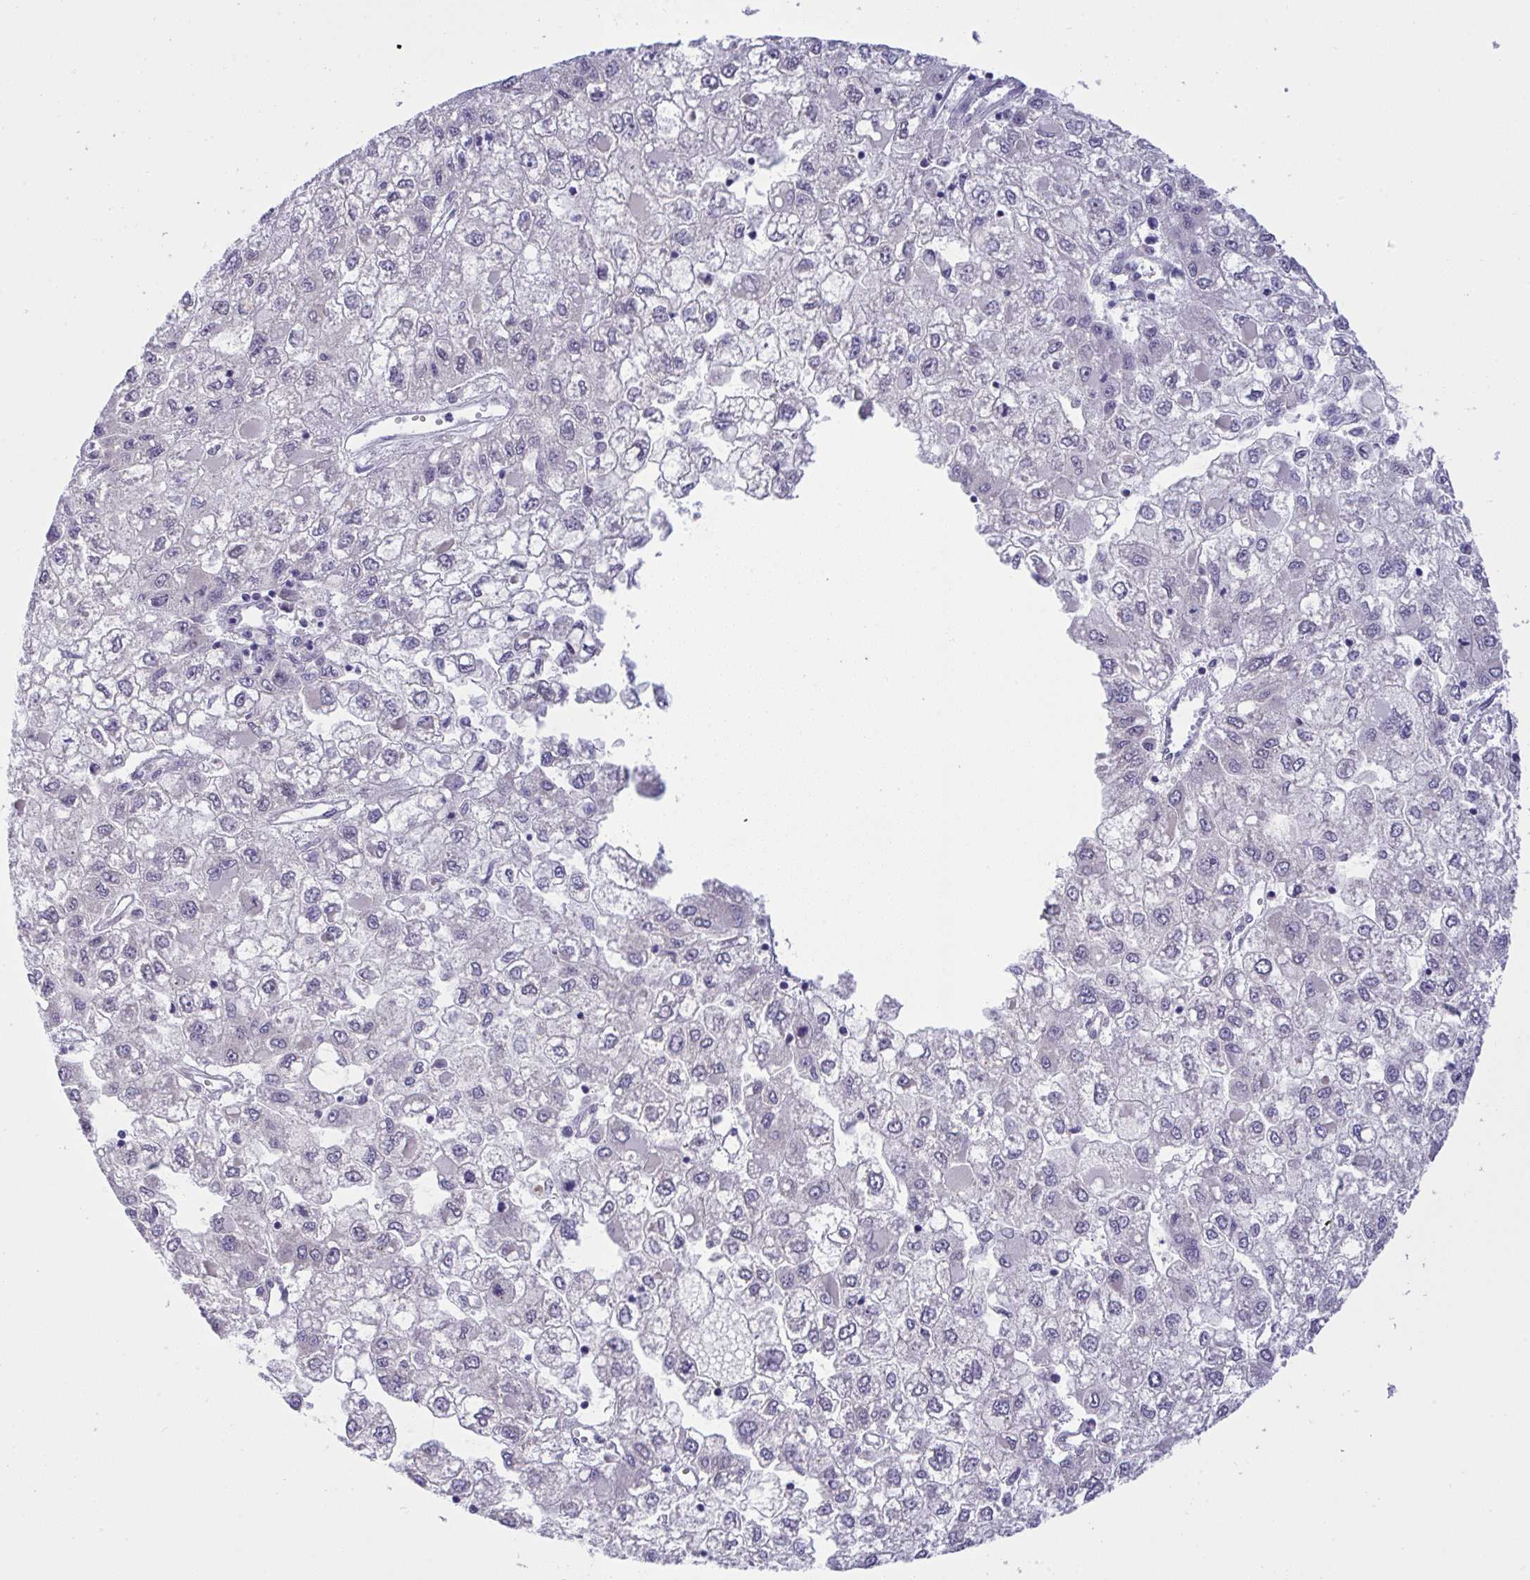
{"staining": {"intensity": "negative", "quantity": "none", "location": "none"}, "tissue": "liver cancer", "cell_type": "Tumor cells", "image_type": "cancer", "snomed": [{"axis": "morphology", "description": "Carcinoma, Hepatocellular, NOS"}, {"axis": "topography", "description": "Liver"}], "caption": "Immunohistochemistry of human liver cancer (hepatocellular carcinoma) shows no staining in tumor cells.", "gene": "TMEM41A", "patient": {"sex": "male", "age": 40}}